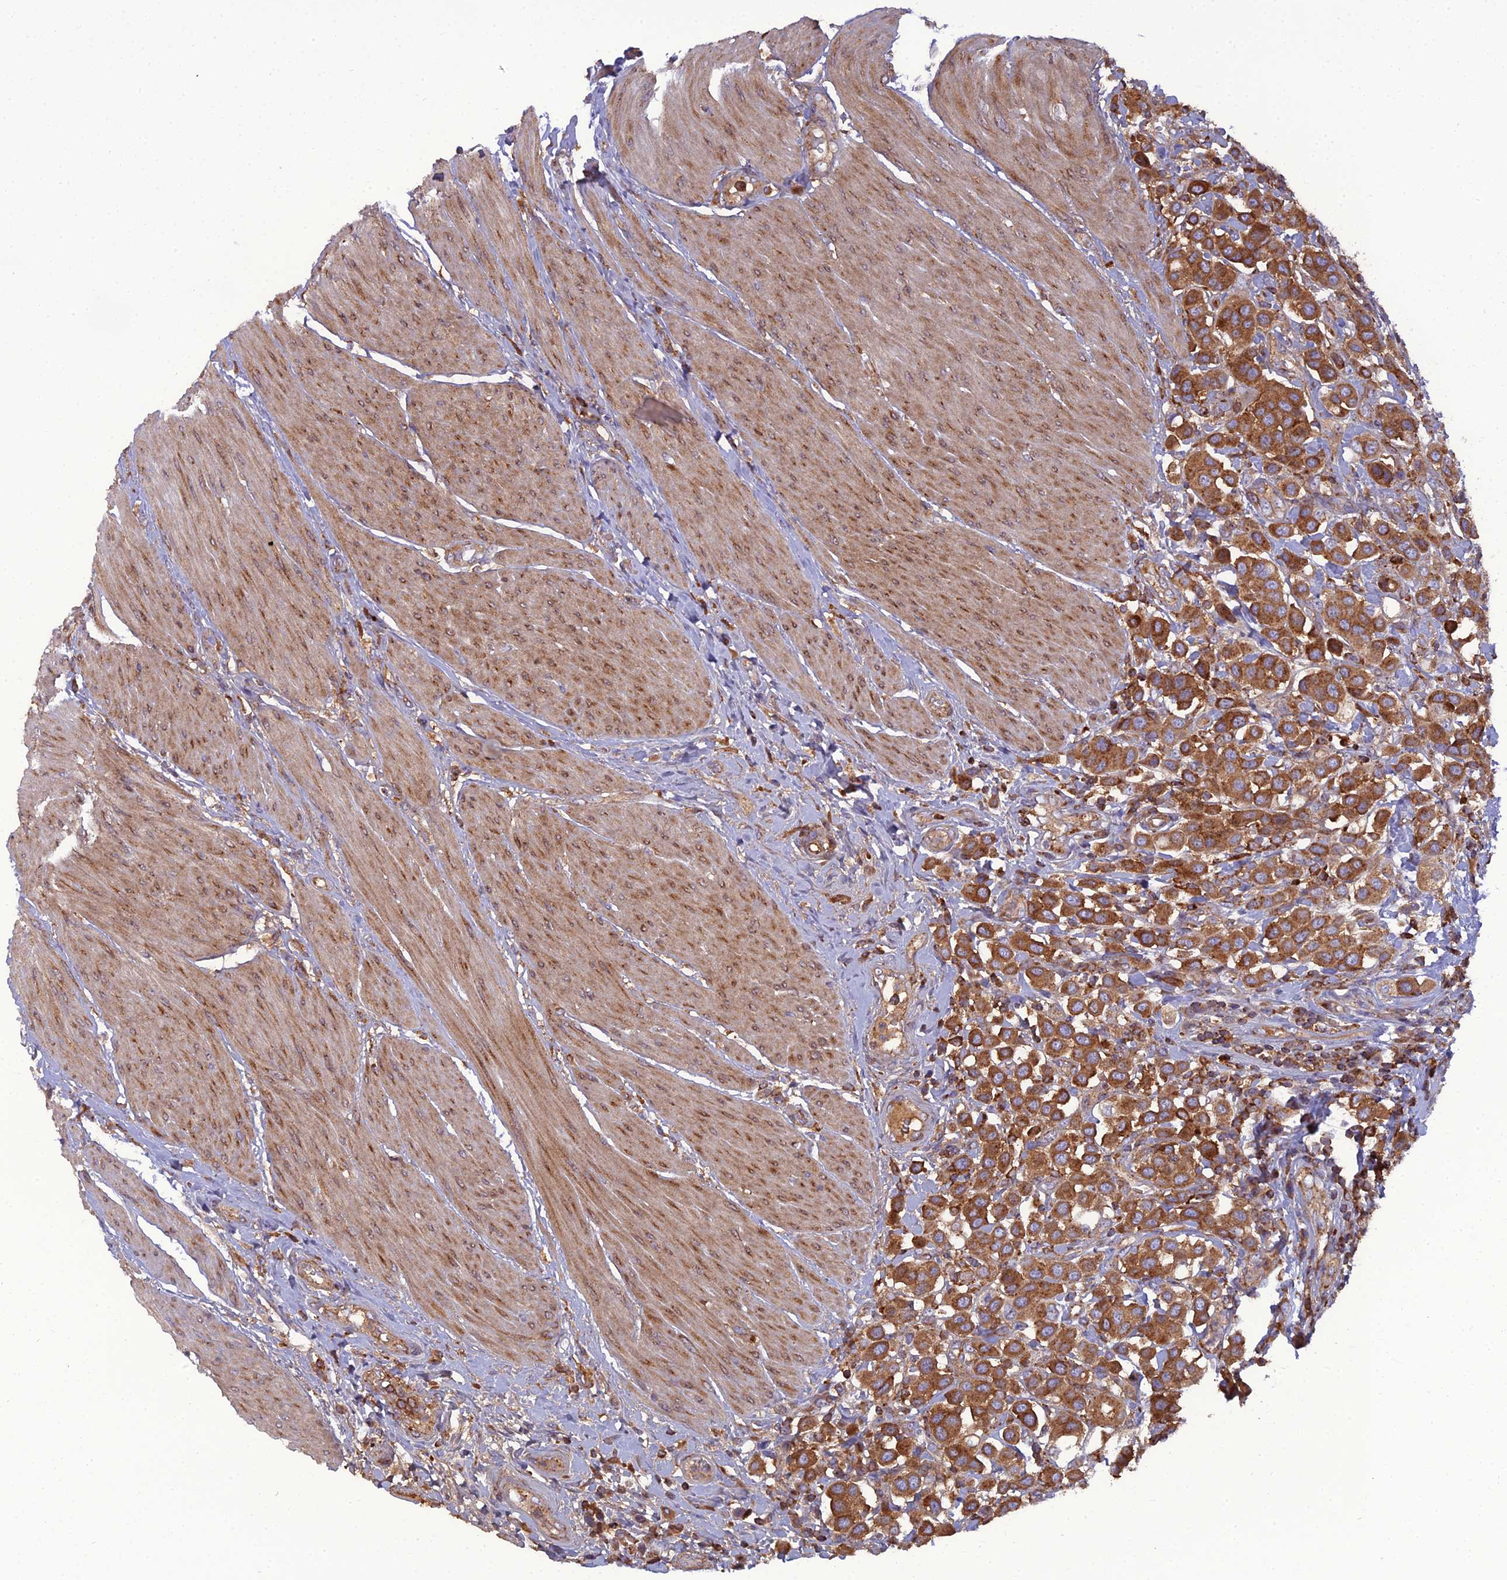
{"staining": {"intensity": "strong", "quantity": ">75%", "location": "cytoplasmic/membranous"}, "tissue": "urothelial cancer", "cell_type": "Tumor cells", "image_type": "cancer", "snomed": [{"axis": "morphology", "description": "Urothelial carcinoma, High grade"}, {"axis": "topography", "description": "Urinary bladder"}], "caption": "Protein staining of high-grade urothelial carcinoma tissue demonstrates strong cytoplasmic/membranous expression in about >75% of tumor cells. (brown staining indicates protein expression, while blue staining denotes nuclei).", "gene": "LNPEP", "patient": {"sex": "male", "age": 50}}